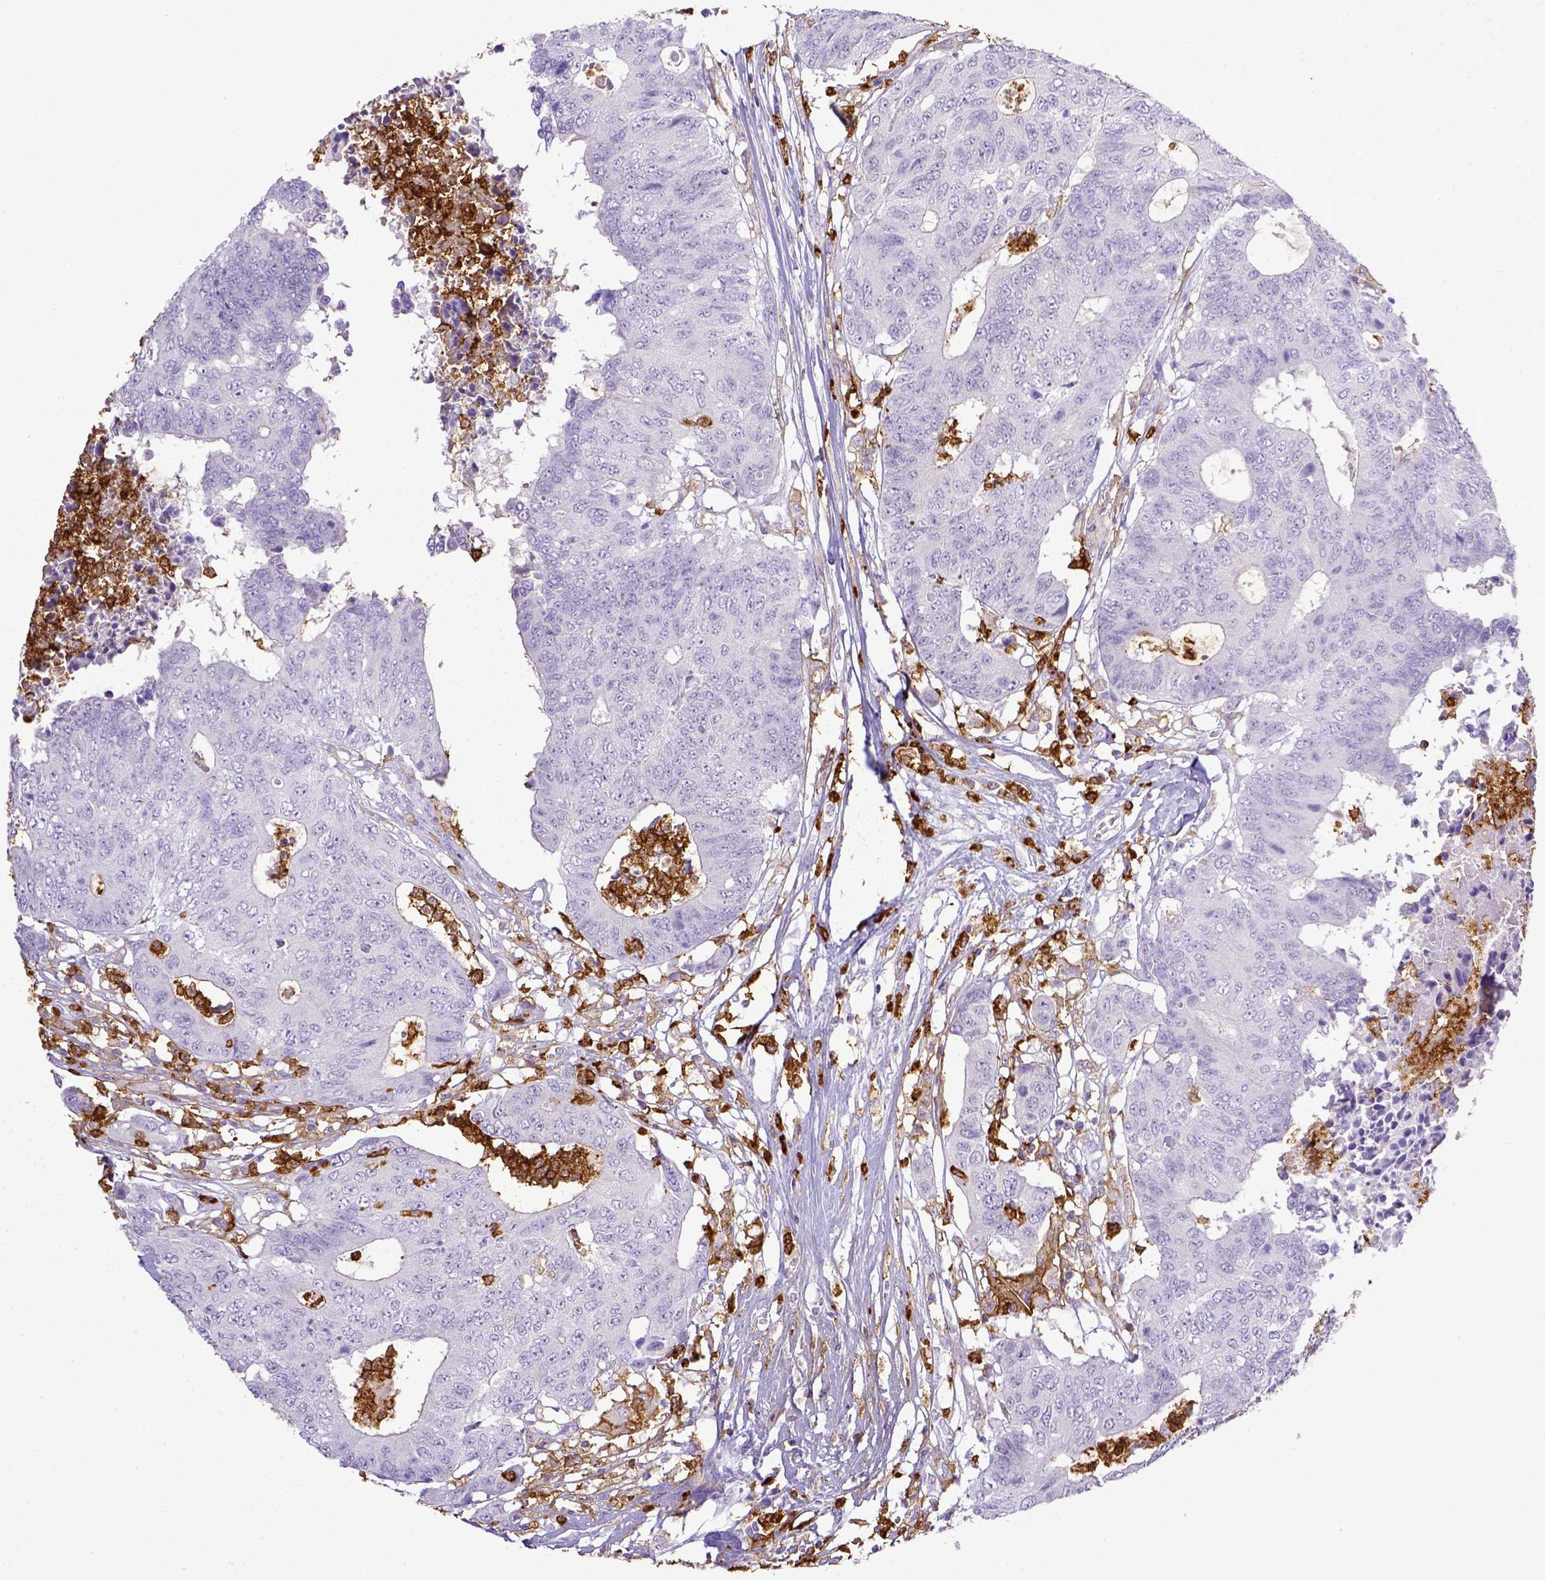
{"staining": {"intensity": "negative", "quantity": "none", "location": "none"}, "tissue": "colorectal cancer", "cell_type": "Tumor cells", "image_type": "cancer", "snomed": [{"axis": "morphology", "description": "Adenocarcinoma, NOS"}, {"axis": "topography", "description": "Colon"}], "caption": "Photomicrograph shows no significant protein staining in tumor cells of colorectal adenocarcinoma. (Immunohistochemistry (ihc), brightfield microscopy, high magnification).", "gene": "ITGAM", "patient": {"sex": "female", "age": 48}}